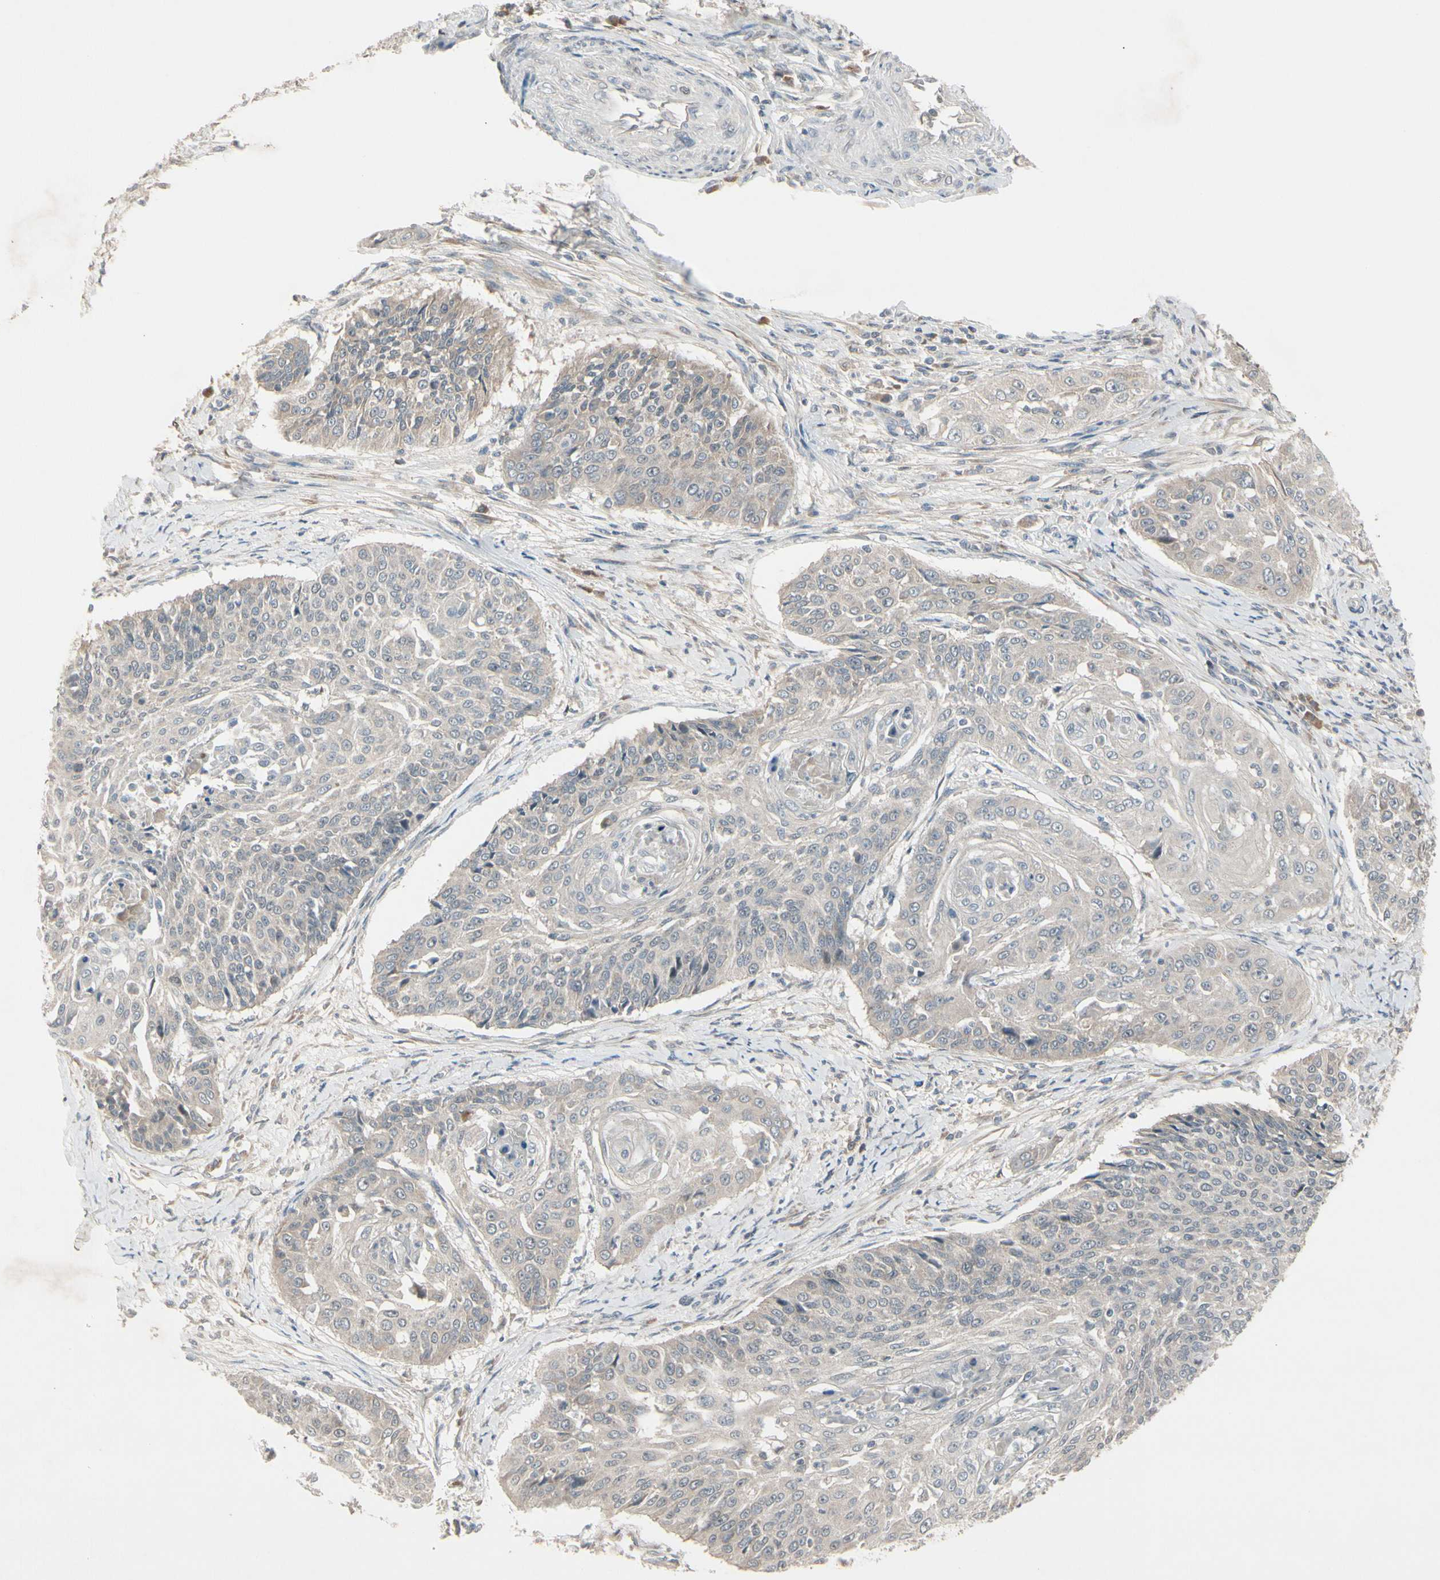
{"staining": {"intensity": "negative", "quantity": "none", "location": "none"}, "tissue": "cervical cancer", "cell_type": "Tumor cells", "image_type": "cancer", "snomed": [{"axis": "morphology", "description": "Squamous cell carcinoma, NOS"}, {"axis": "topography", "description": "Cervix"}], "caption": "This is an IHC histopathology image of human cervical cancer (squamous cell carcinoma). There is no expression in tumor cells.", "gene": "FHDC1", "patient": {"sex": "female", "age": 64}}